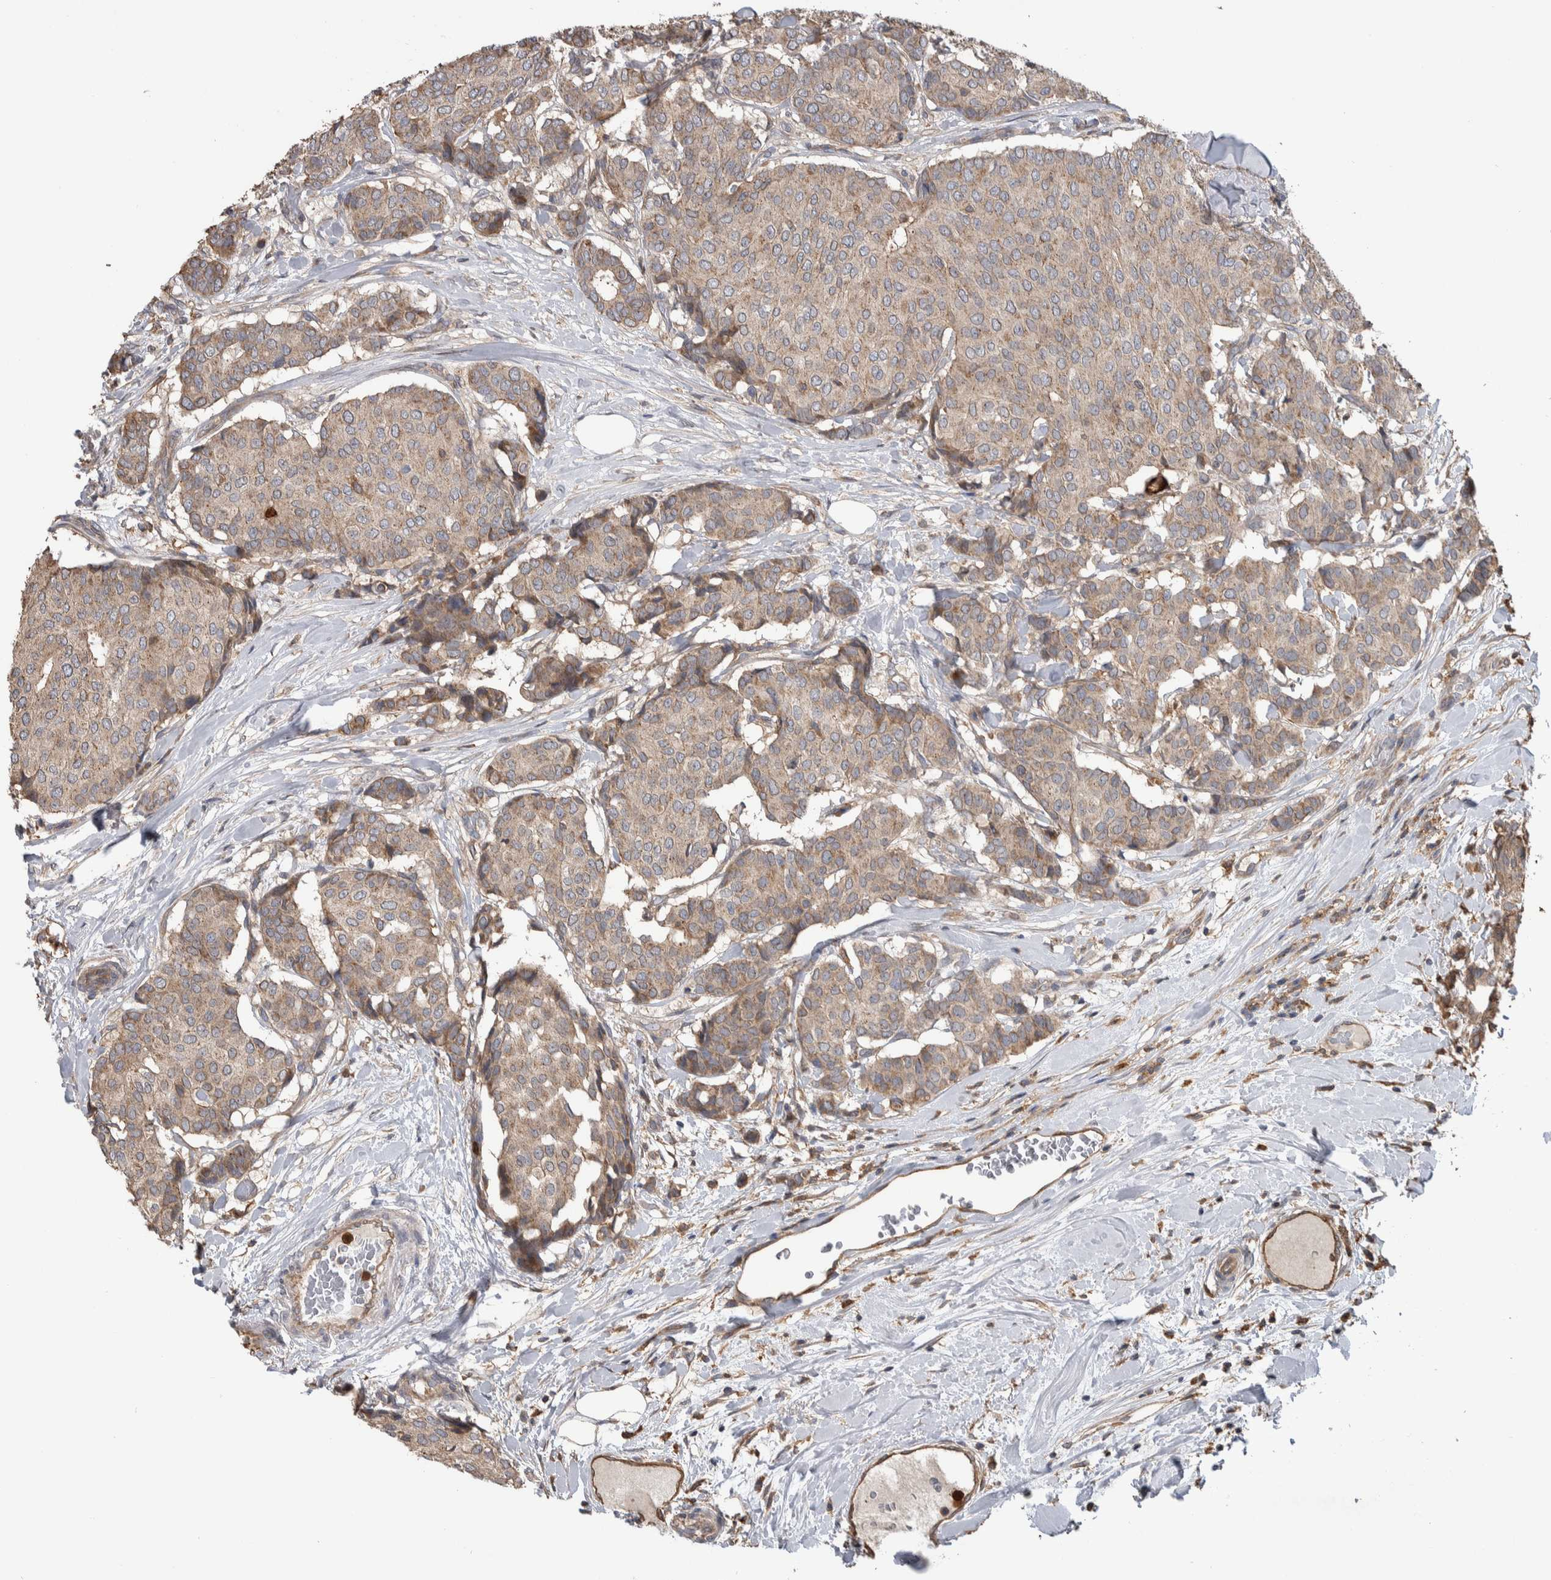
{"staining": {"intensity": "weak", "quantity": "25%-75%", "location": "cytoplasmic/membranous"}, "tissue": "breast cancer", "cell_type": "Tumor cells", "image_type": "cancer", "snomed": [{"axis": "morphology", "description": "Duct carcinoma"}, {"axis": "topography", "description": "Breast"}], "caption": "High-magnification brightfield microscopy of breast cancer (intraductal carcinoma) stained with DAB (brown) and counterstained with hematoxylin (blue). tumor cells exhibit weak cytoplasmic/membranous staining is seen in approximately25%-75% of cells.", "gene": "SDCBP", "patient": {"sex": "female", "age": 75}}